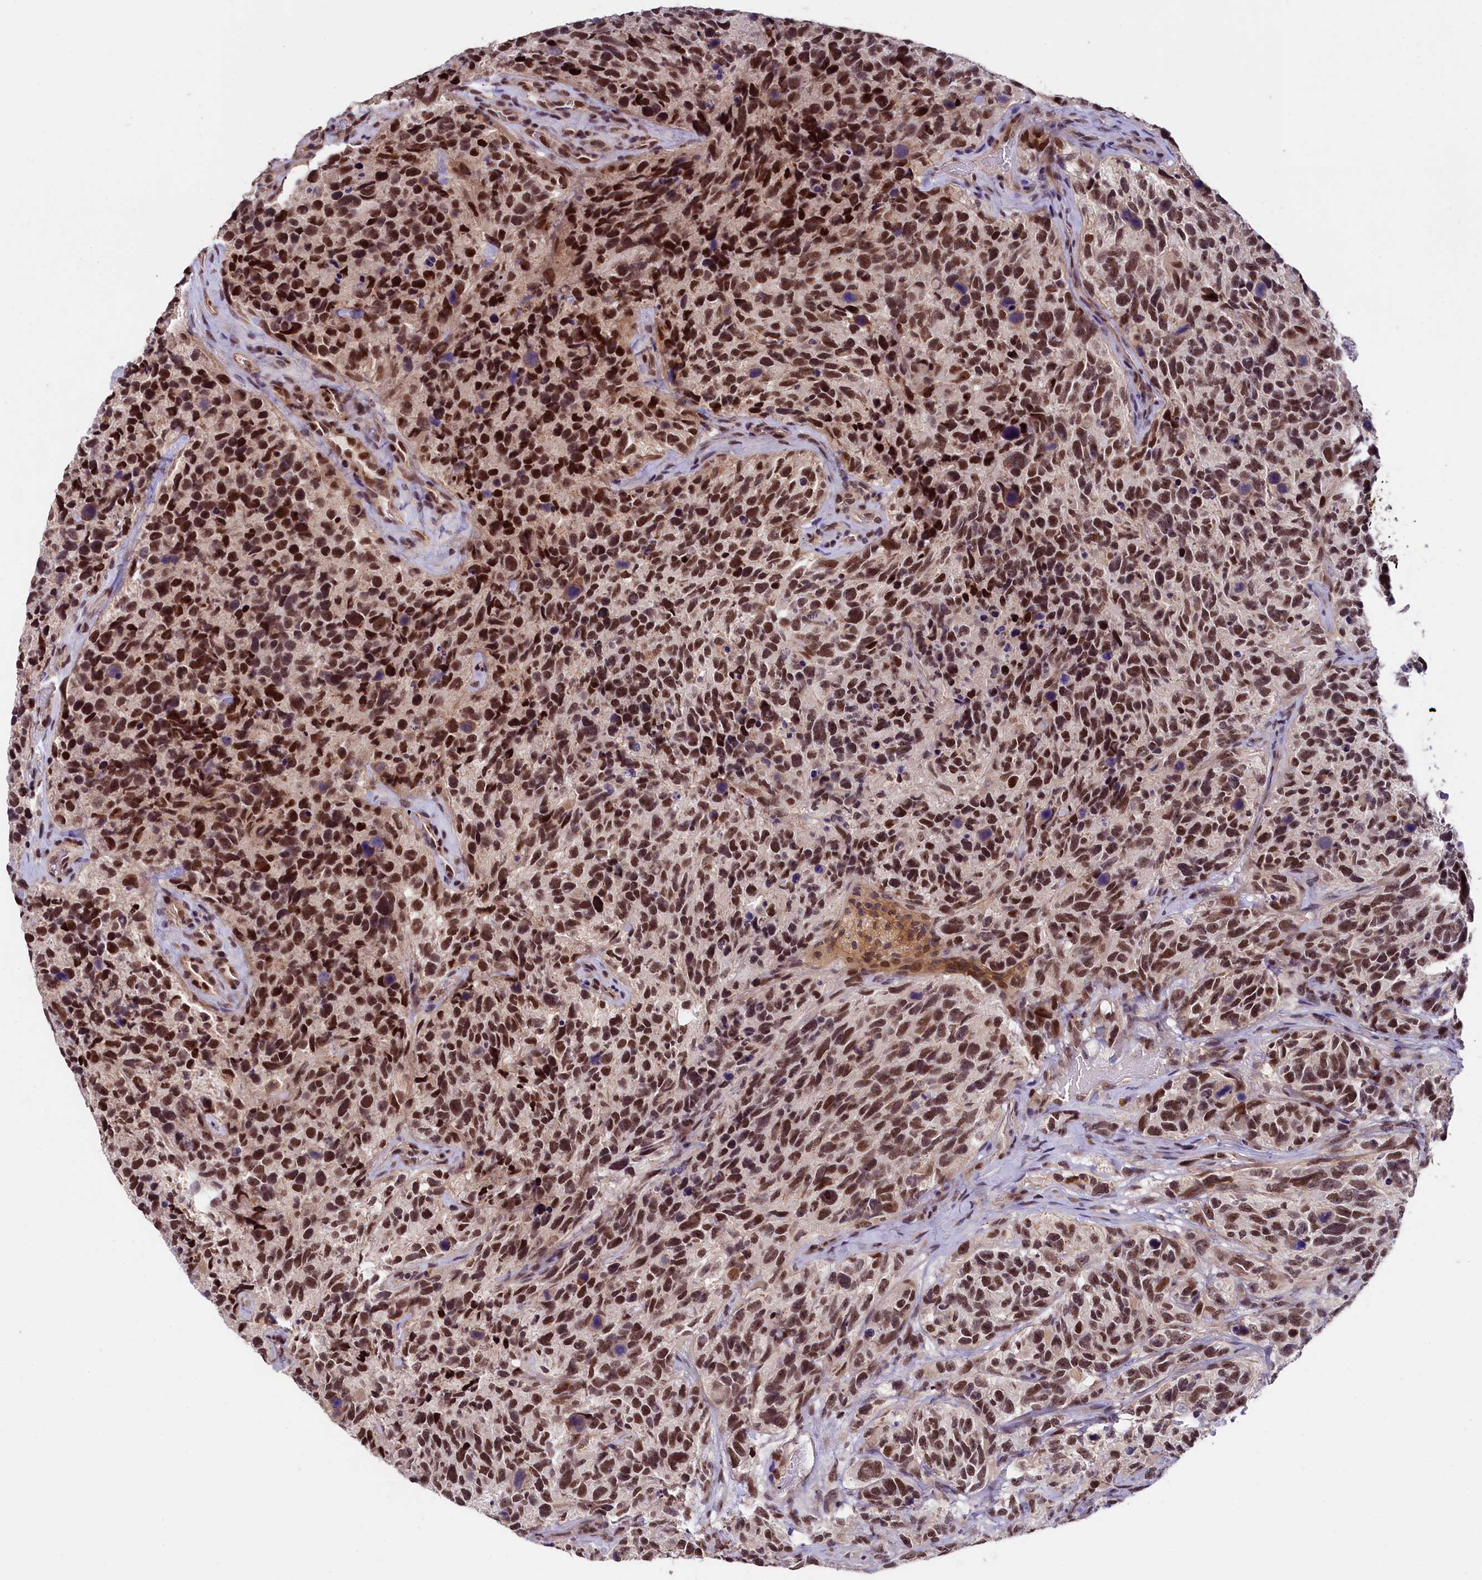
{"staining": {"intensity": "strong", "quantity": ">75%", "location": "nuclear"}, "tissue": "glioma", "cell_type": "Tumor cells", "image_type": "cancer", "snomed": [{"axis": "morphology", "description": "Glioma, malignant, High grade"}, {"axis": "topography", "description": "Brain"}], "caption": "High-magnification brightfield microscopy of glioma stained with DAB (brown) and counterstained with hematoxylin (blue). tumor cells exhibit strong nuclear positivity is present in approximately>75% of cells.", "gene": "ADIG", "patient": {"sex": "male", "age": 69}}